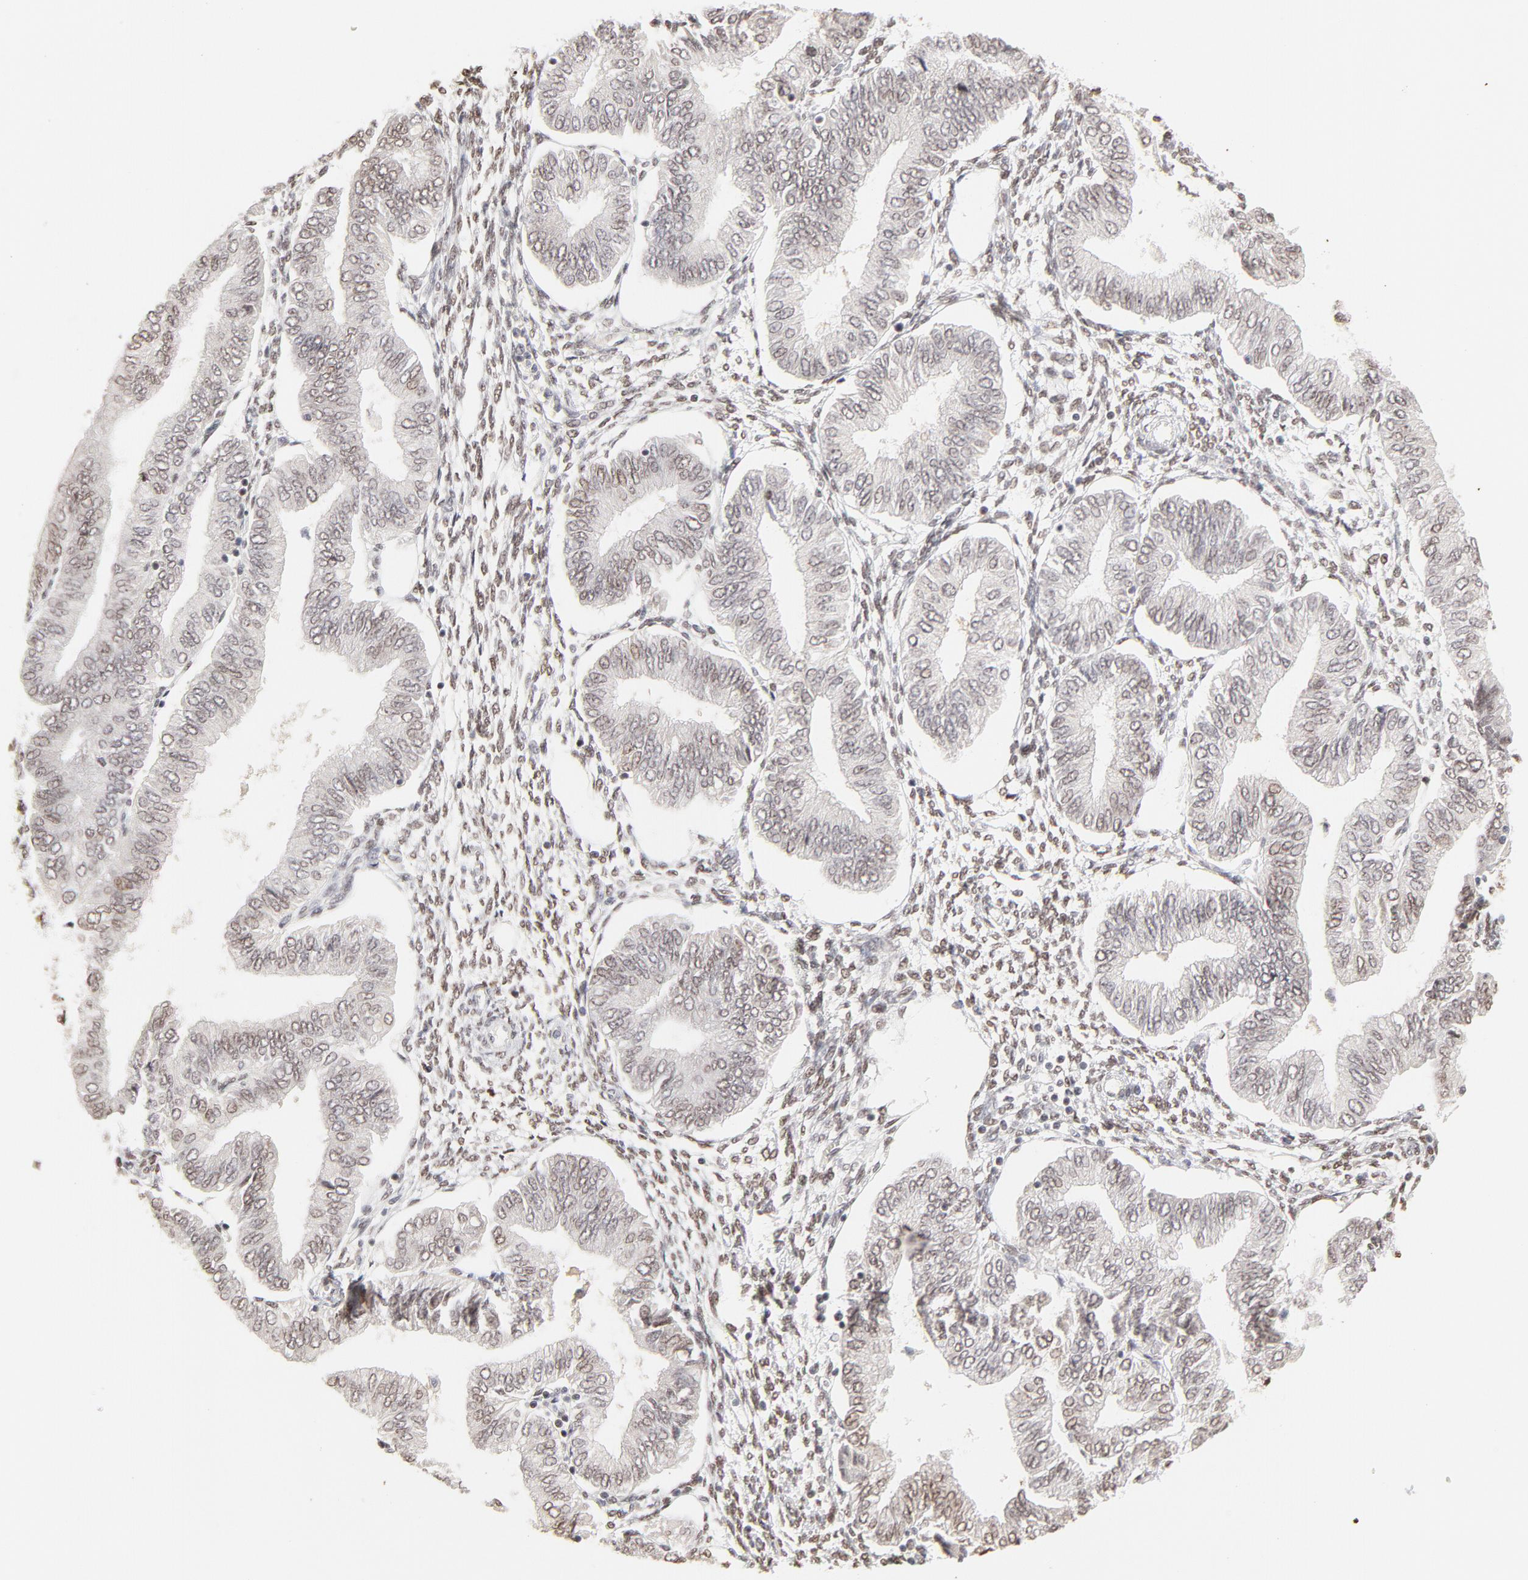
{"staining": {"intensity": "weak", "quantity": "<25%", "location": "nuclear"}, "tissue": "endometrial cancer", "cell_type": "Tumor cells", "image_type": "cancer", "snomed": [{"axis": "morphology", "description": "Adenocarcinoma, NOS"}, {"axis": "topography", "description": "Endometrium"}], "caption": "DAB (3,3'-diaminobenzidine) immunohistochemical staining of endometrial cancer demonstrates no significant positivity in tumor cells.", "gene": "PBX3", "patient": {"sex": "female", "age": 51}}